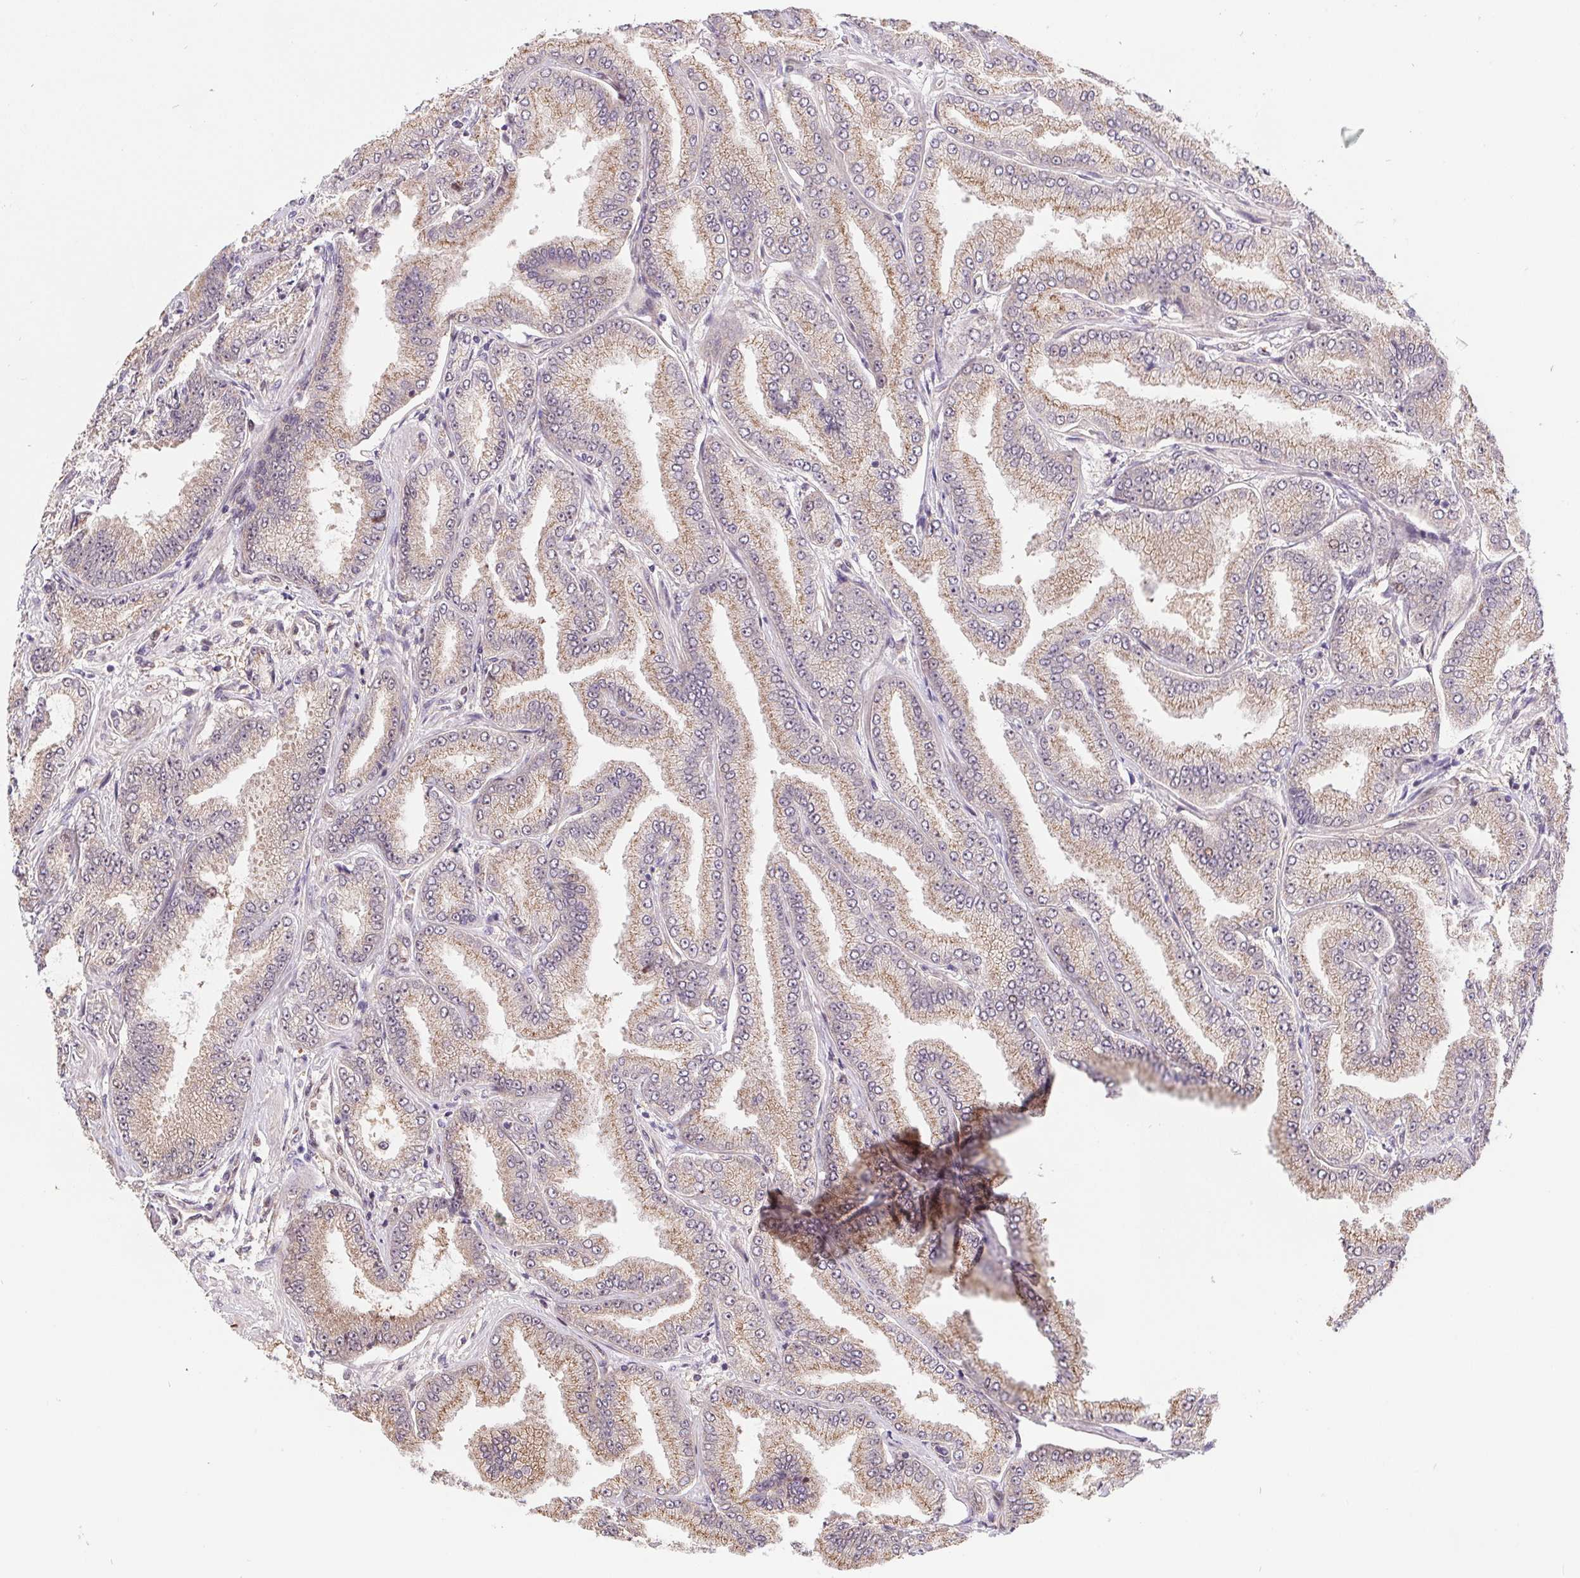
{"staining": {"intensity": "weak", "quantity": ">75%", "location": "cytoplasmic/membranous"}, "tissue": "prostate cancer", "cell_type": "Tumor cells", "image_type": "cancer", "snomed": [{"axis": "morphology", "description": "Adenocarcinoma, Low grade"}, {"axis": "topography", "description": "Prostate"}], "caption": "Prostate cancer stained with a brown dye exhibits weak cytoplasmic/membranous positive positivity in about >75% of tumor cells.", "gene": "NUDT16", "patient": {"sex": "male", "age": 55}}